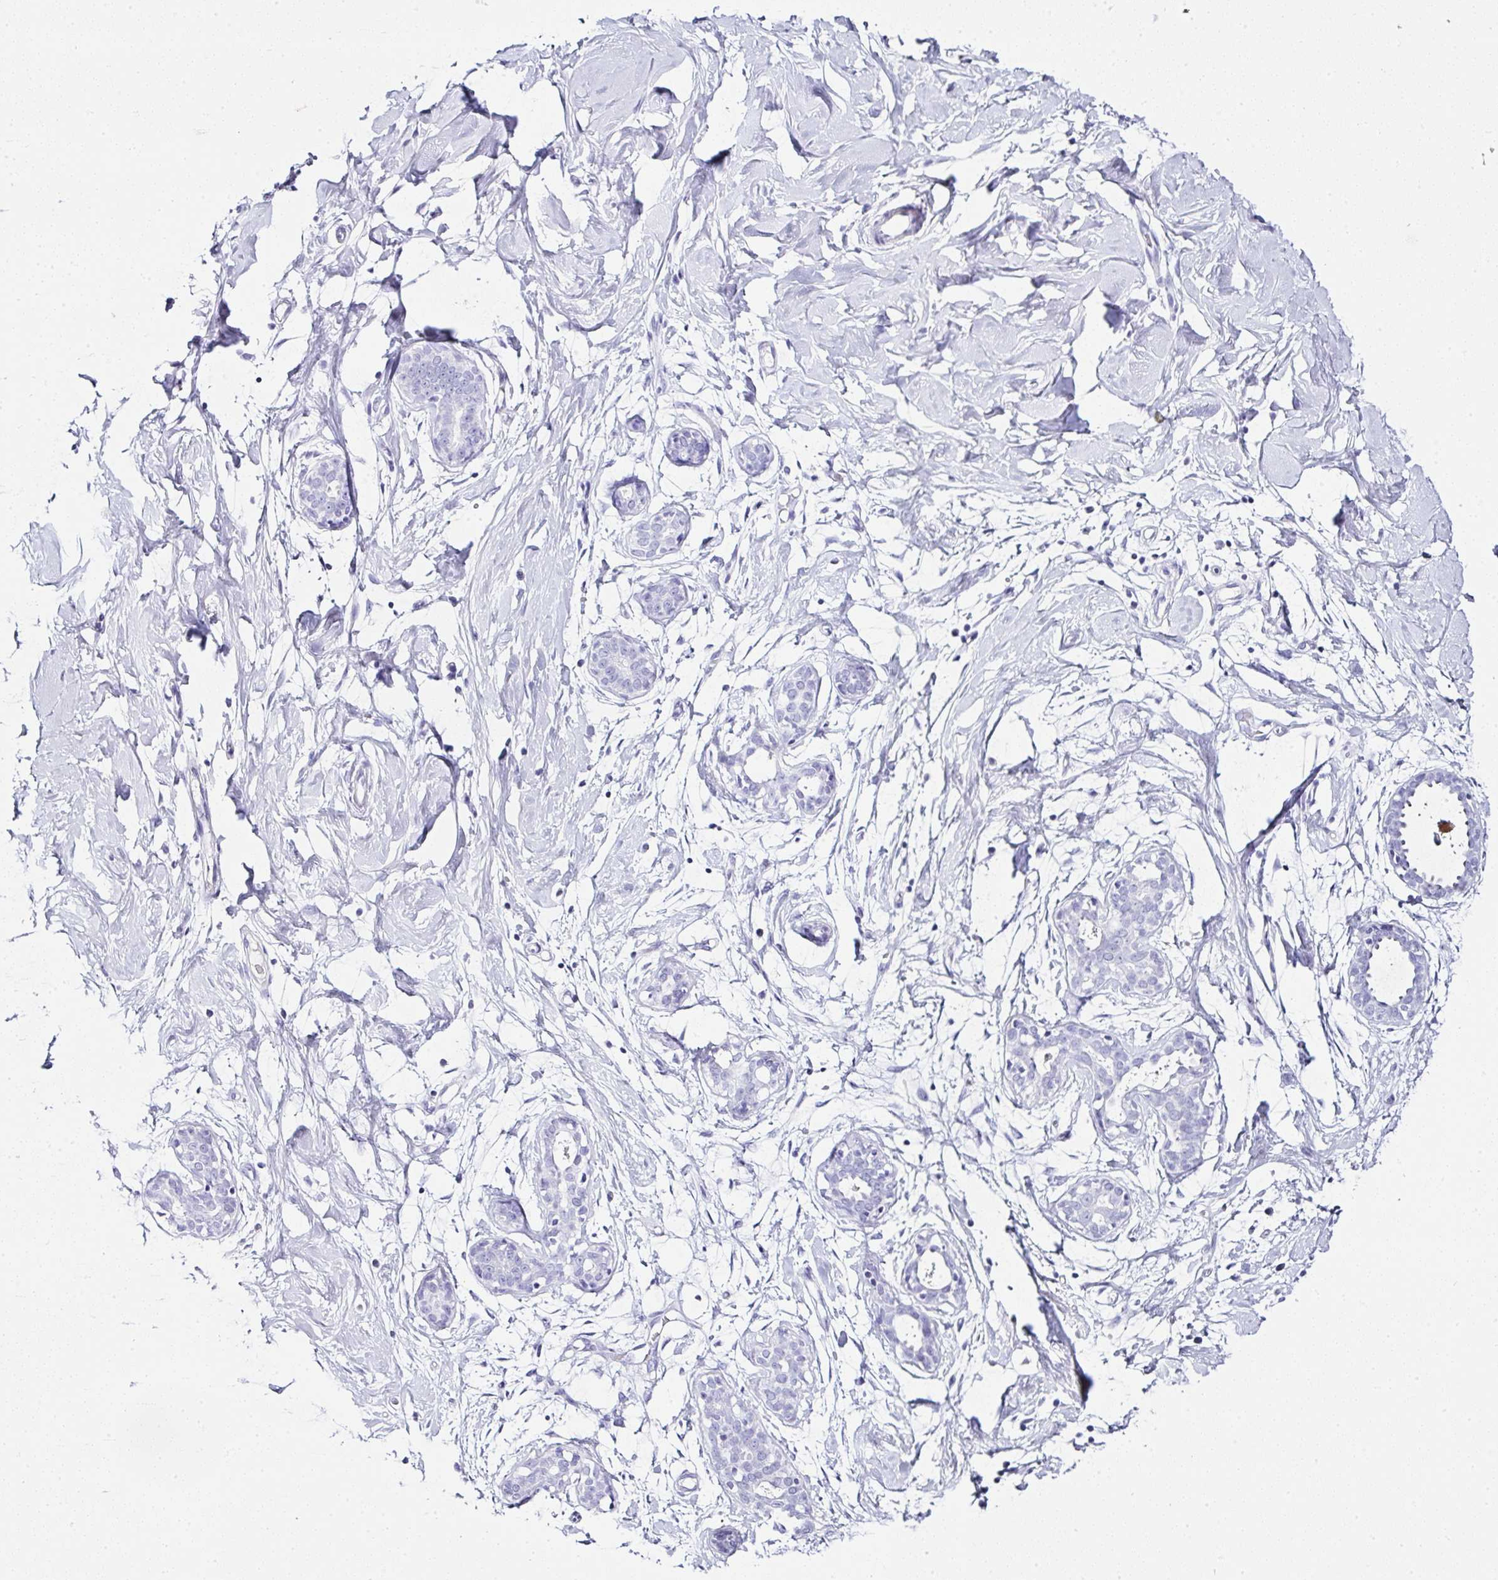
{"staining": {"intensity": "negative", "quantity": "none", "location": "none"}, "tissue": "breast", "cell_type": "Adipocytes", "image_type": "normal", "snomed": [{"axis": "morphology", "description": "Normal tissue, NOS"}, {"axis": "topography", "description": "Breast"}], "caption": "Adipocytes show no significant protein staining in benign breast. (Immunohistochemistry, brightfield microscopy, high magnification).", "gene": "SERPINB3", "patient": {"sex": "female", "age": 27}}